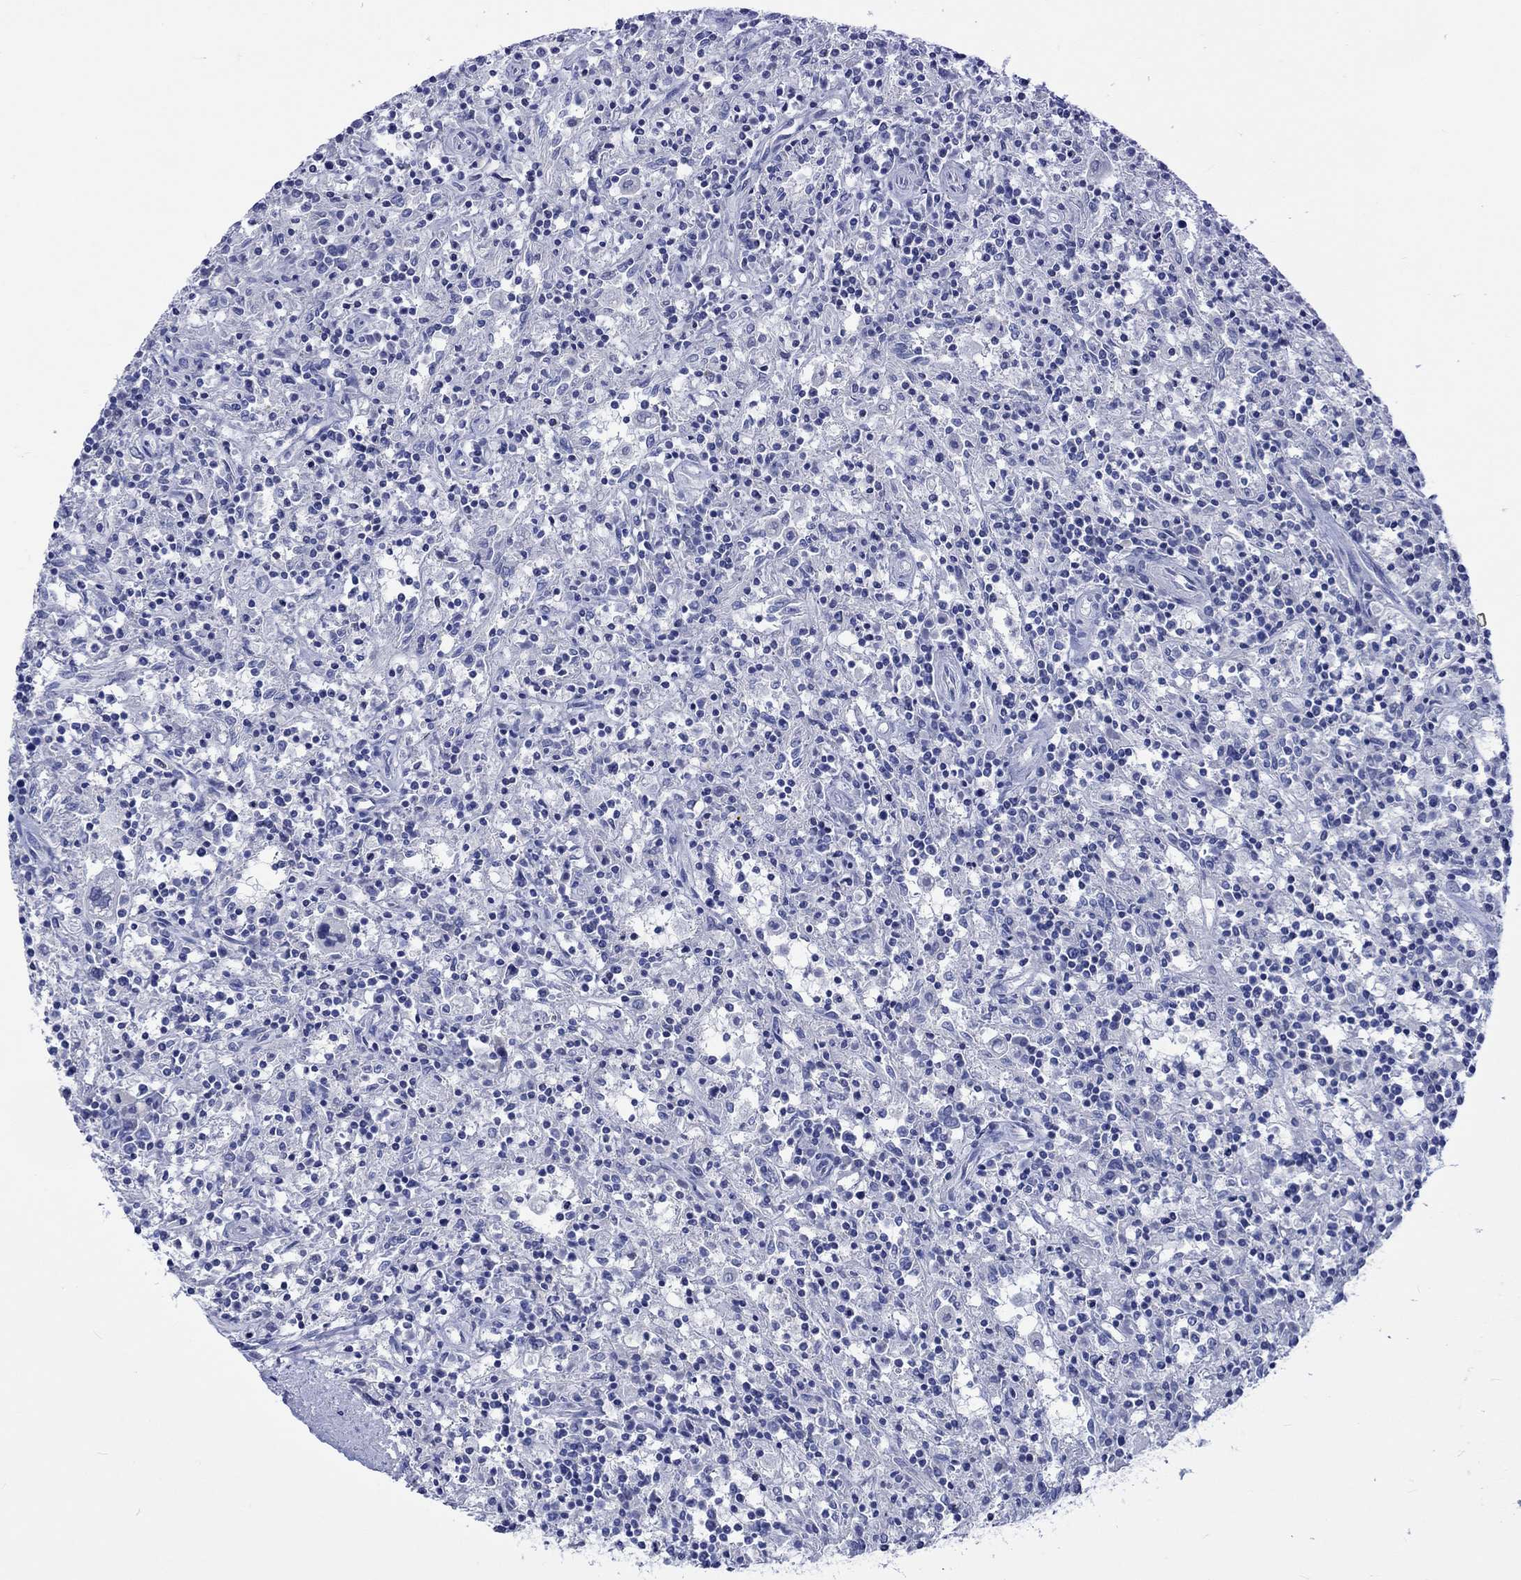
{"staining": {"intensity": "negative", "quantity": "none", "location": "none"}, "tissue": "lymphoma", "cell_type": "Tumor cells", "image_type": "cancer", "snomed": [{"axis": "morphology", "description": "Malignant lymphoma, non-Hodgkin's type, Low grade"}, {"axis": "topography", "description": "Spleen"}], "caption": "Image shows no significant protein positivity in tumor cells of malignant lymphoma, non-Hodgkin's type (low-grade).", "gene": "PTPRN2", "patient": {"sex": "male", "age": 62}}